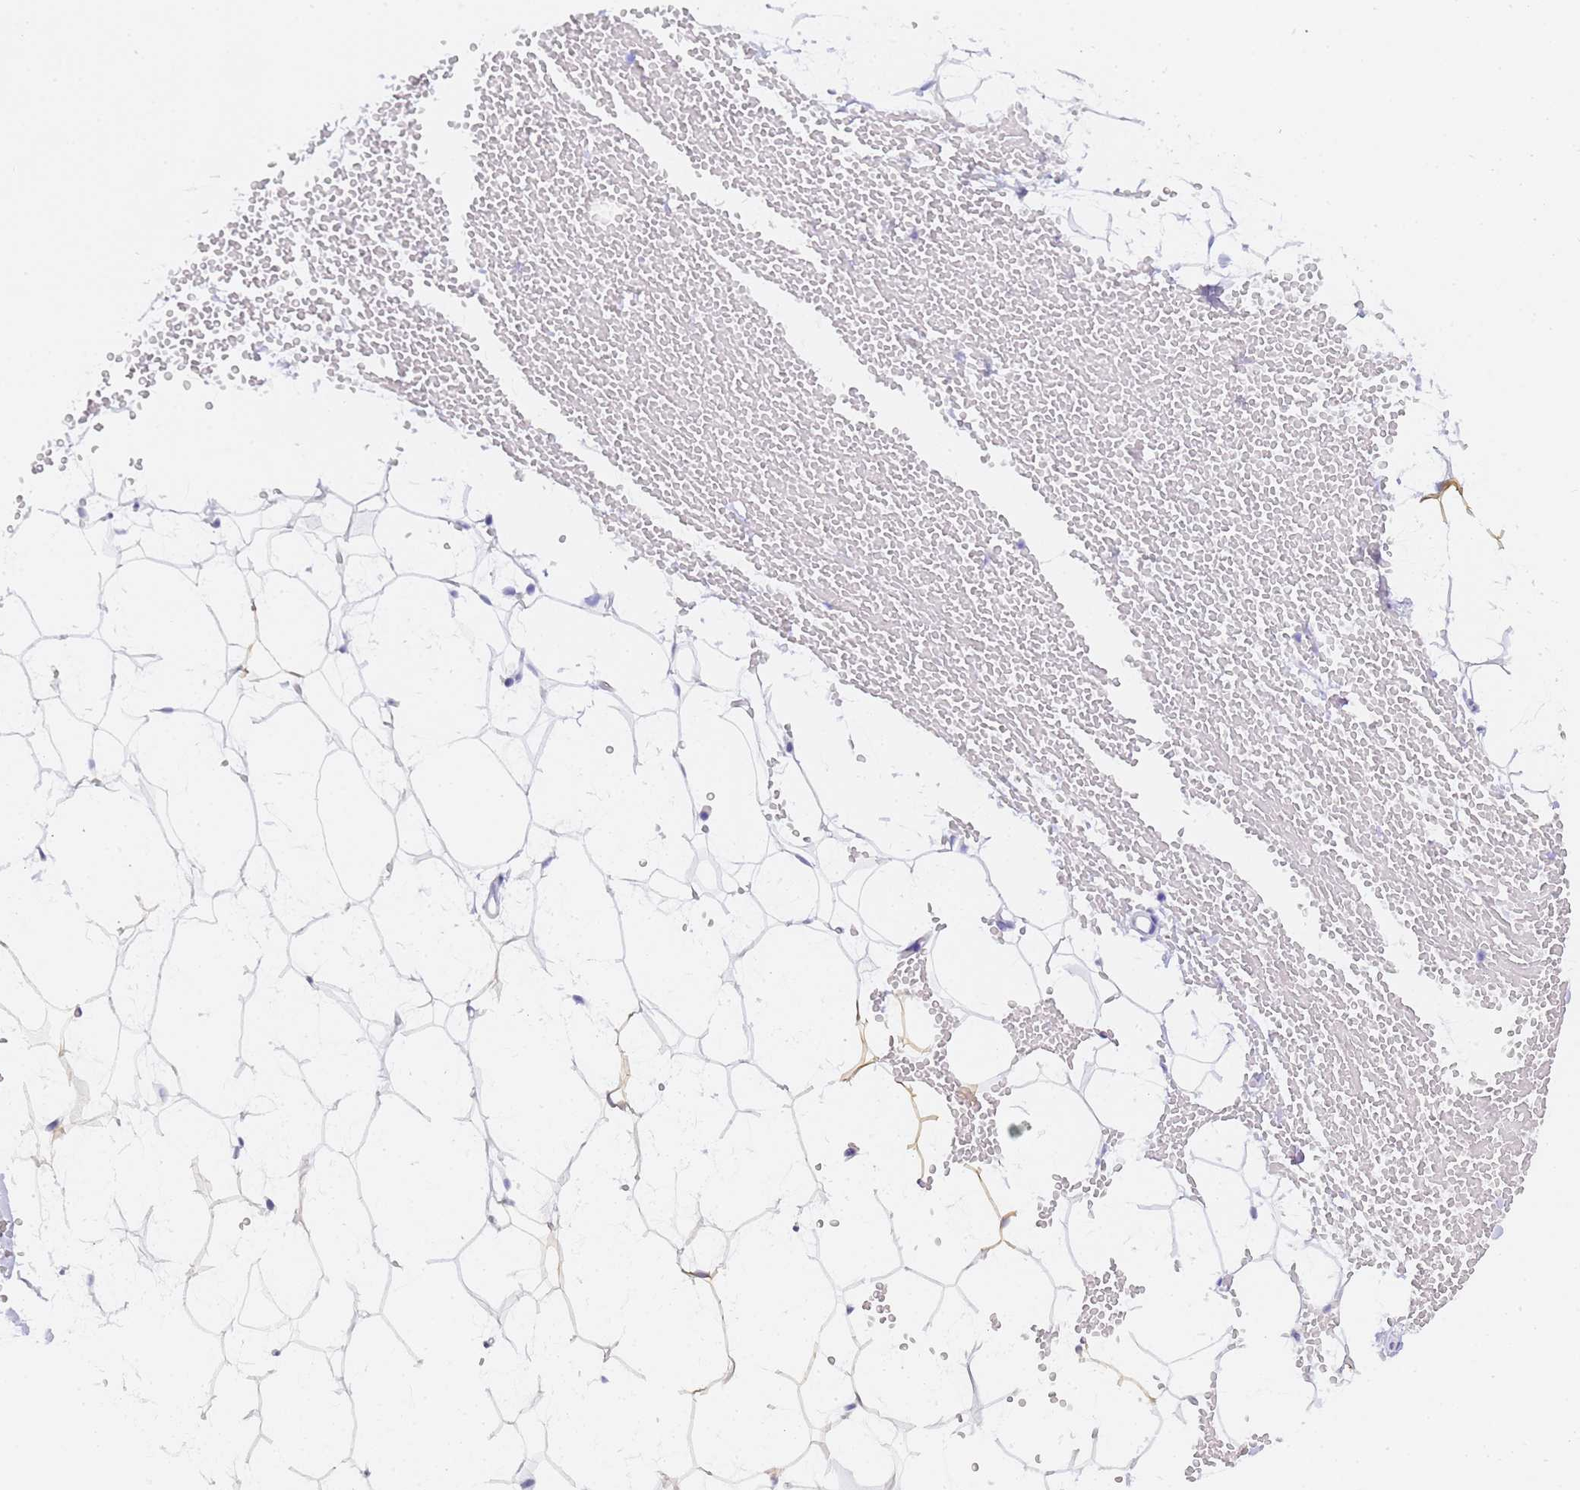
{"staining": {"intensity": "negative", "quantity": "none", "location": "none"}, "tissue": "adipose tissue", "cell_type": "Adipocytes", "image_type": "normal", "snomed": [{"axis": "morphology", "description": "Normal tissue, NOS"}, {"axis": "topography", "description": "Breast"}], "caption": "A histopathology image of human adipose tissue is negative for staining in adipocytes. (IHC, brightfield microscopy, high magnification).", "gene": "GABRA1", "patient": {"sex": "female", "age": 23}}